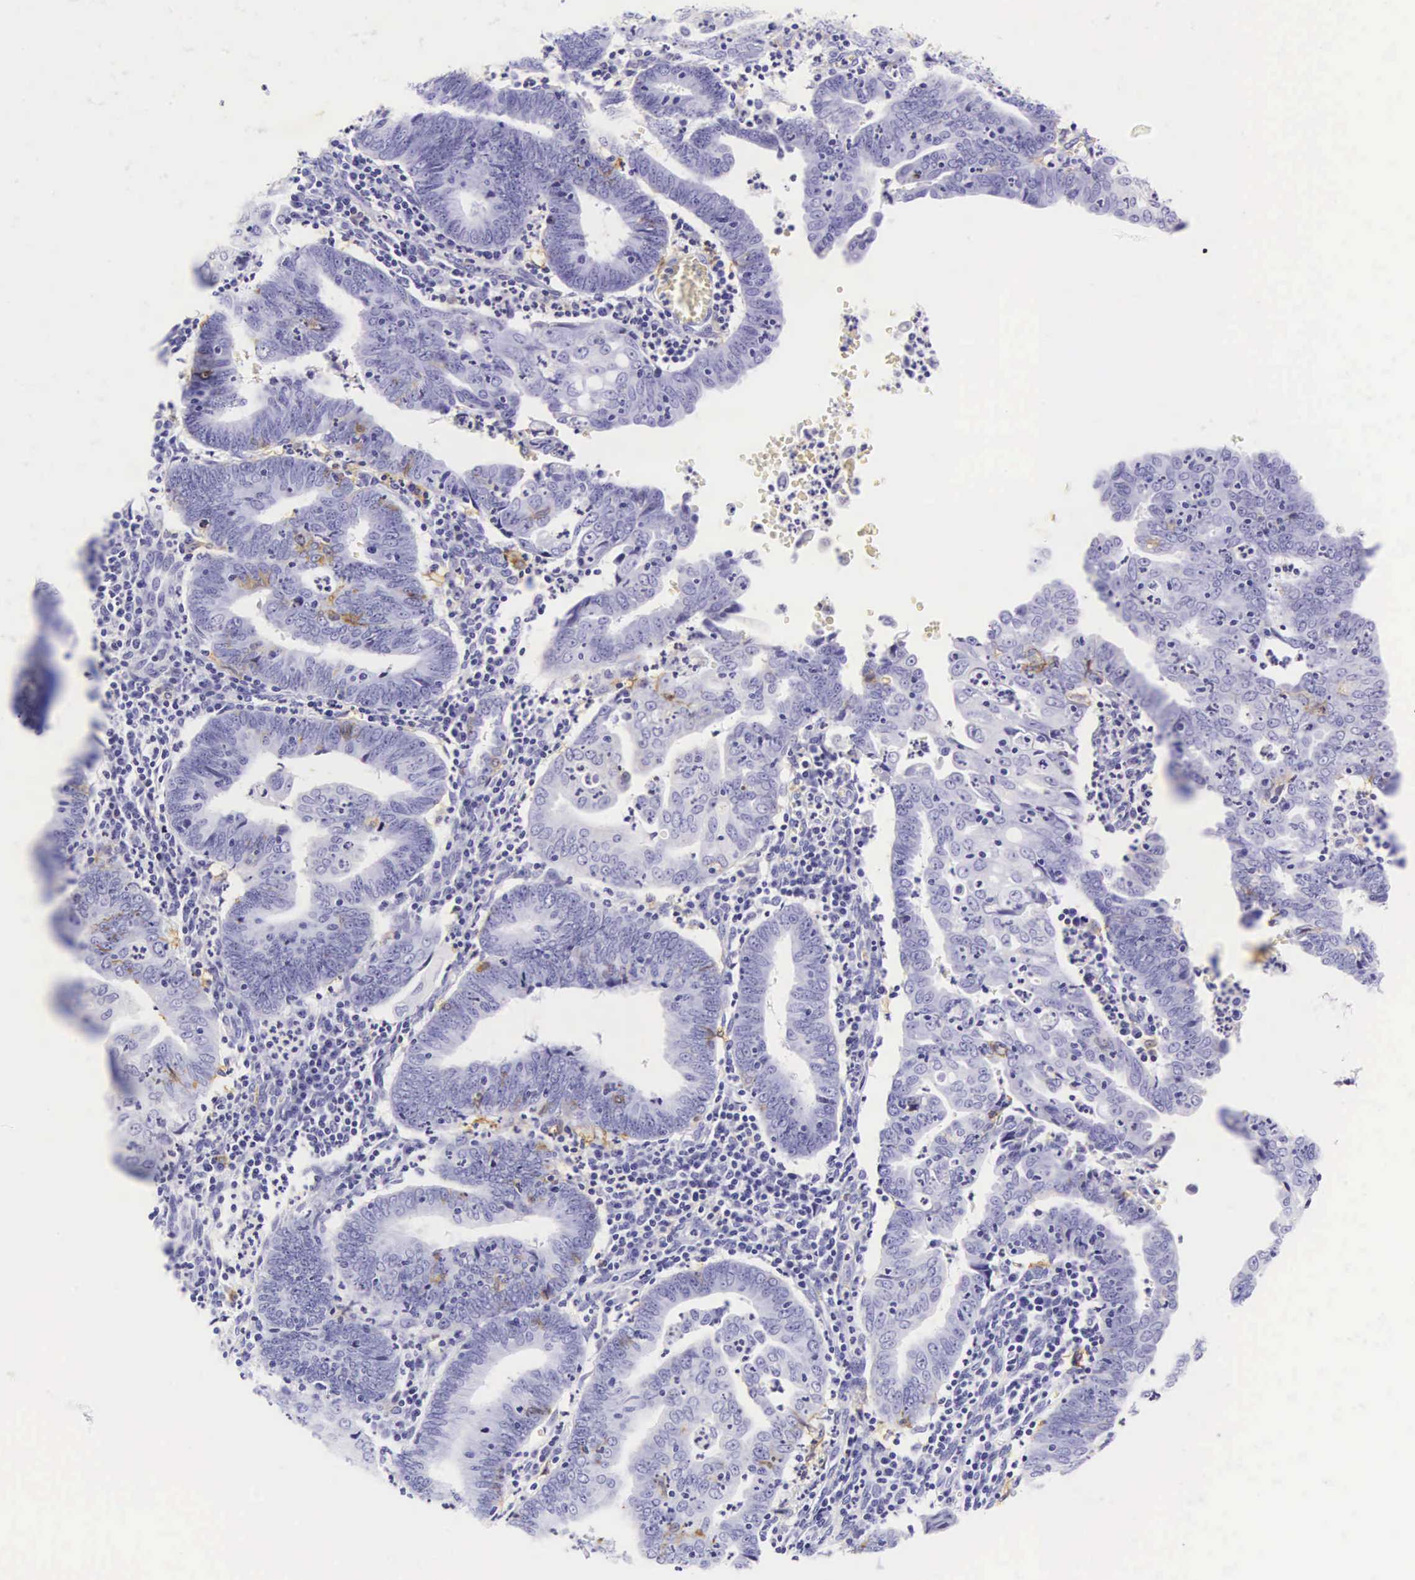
{"staining": {"intensity": "negative", "quantity": "none", "location": "none"}, "tissue": "endometrial cancer", "cell_type": "Tumor cells", "image_type": "cancer", "snomed": [{"axis": "morphology", "description": "Adenocarcinoma, NOS"}, {"axis": "topography", "description": "Endometrium"}], "caption": "This micrograph is of endometrial cancer stained with IHC to label a protein in brown with the nuclei are counter-stained blue. There is no positivity in tumor cells.", "gene": "CD1A", "patient": {"sex": "female", "age": 60}}